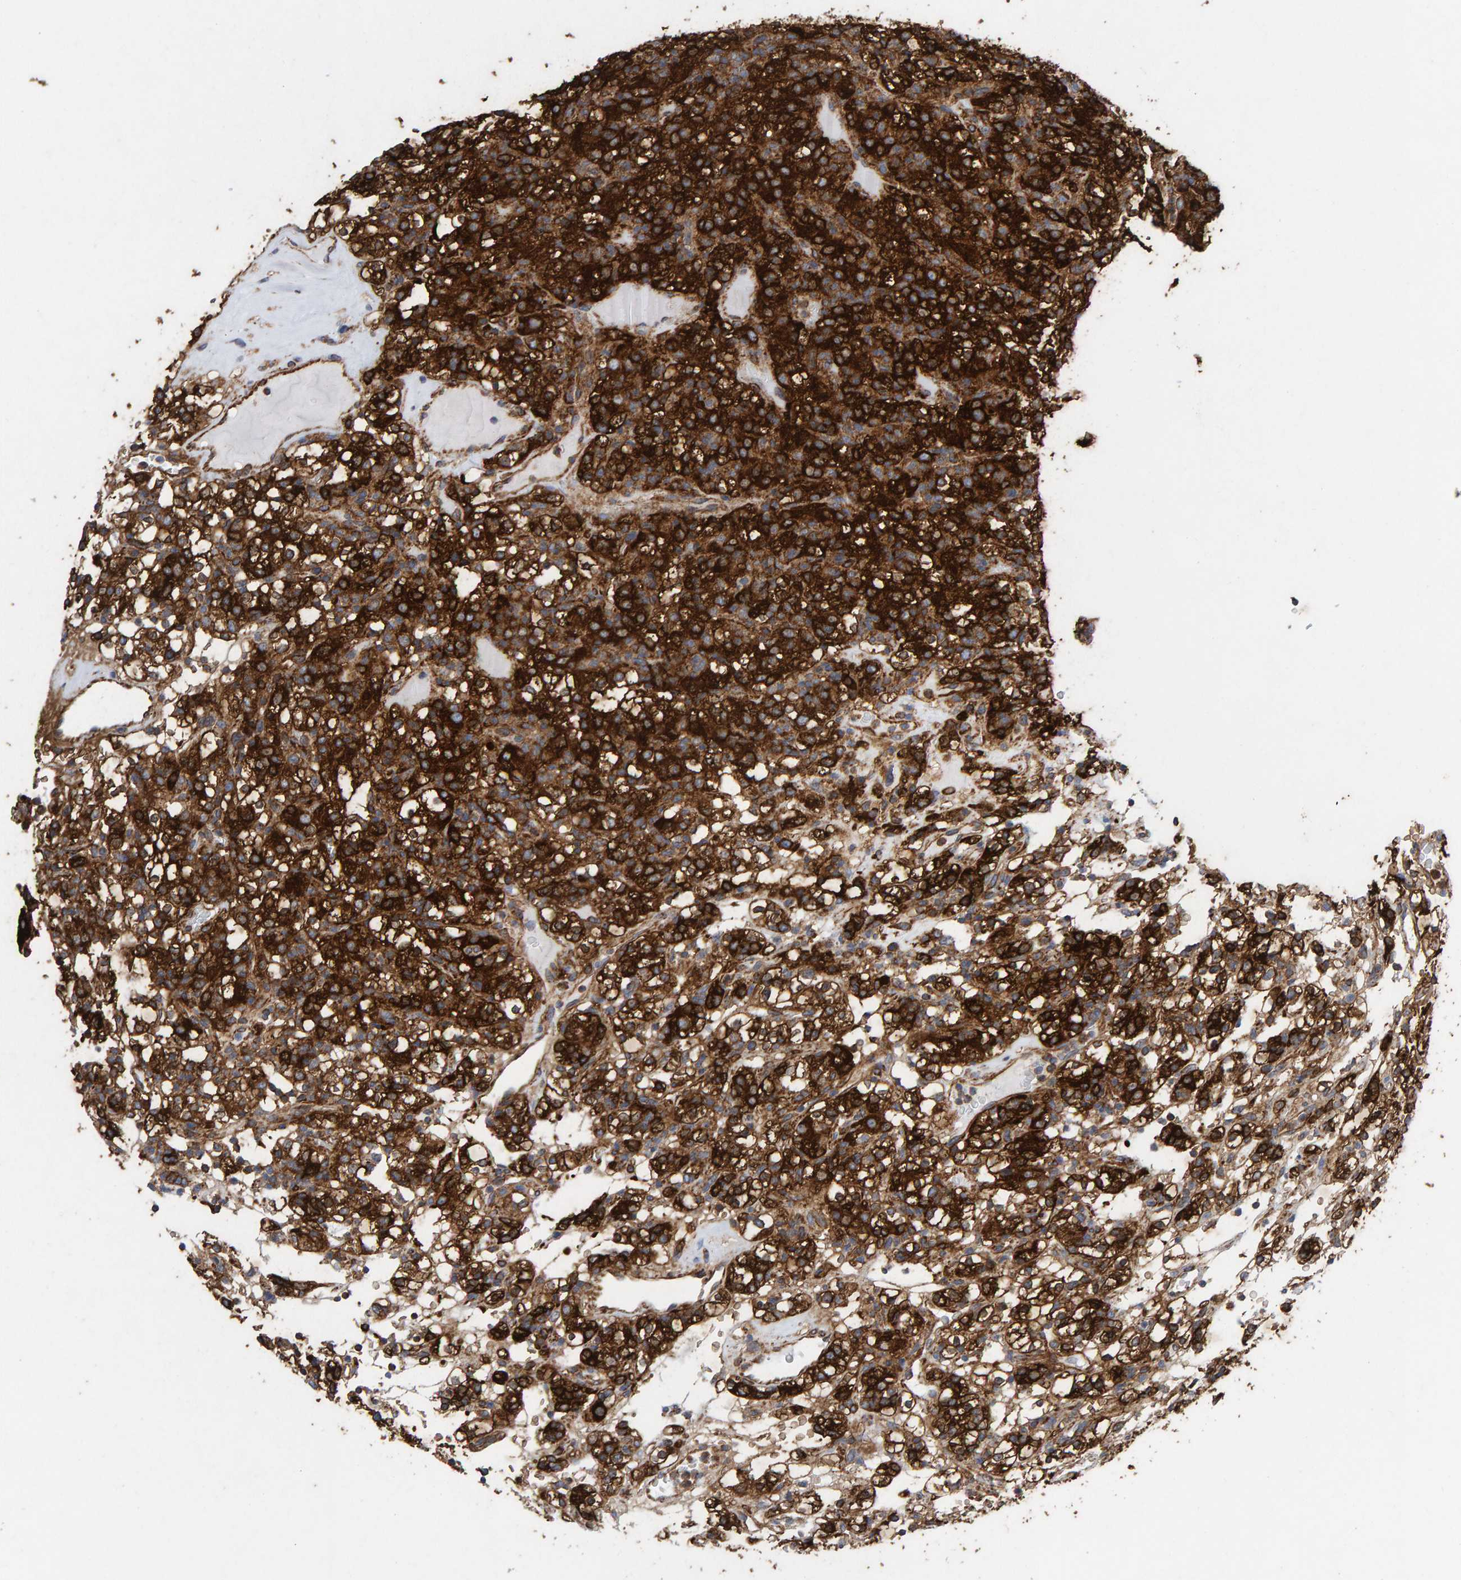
{"staining": {"intensity": "strong", "quantity": ">75%", "location": "cytoplasmic/membranous"}, "tissue": "renal cancer", "cell_type": "Tumor cells", "image_type": "cancer", "snomed": [{"axis": "morphology", "description": "Normal tissue, NOS"}, {"axis": "morphology", "description": "Adenocarcinoma, NOS"}, {"axis": "topography", "description": "Kidney"}], "caption": "Protein expression analysis of renal adenocarcinoma shows strong cytoplasmic/membranous expression in approximately >75% of tumor cells. (DAB IHC with brightfield microscopy, high magnification).", "gene": "MVP", "patient": {"sex": "female", "age": 72}}